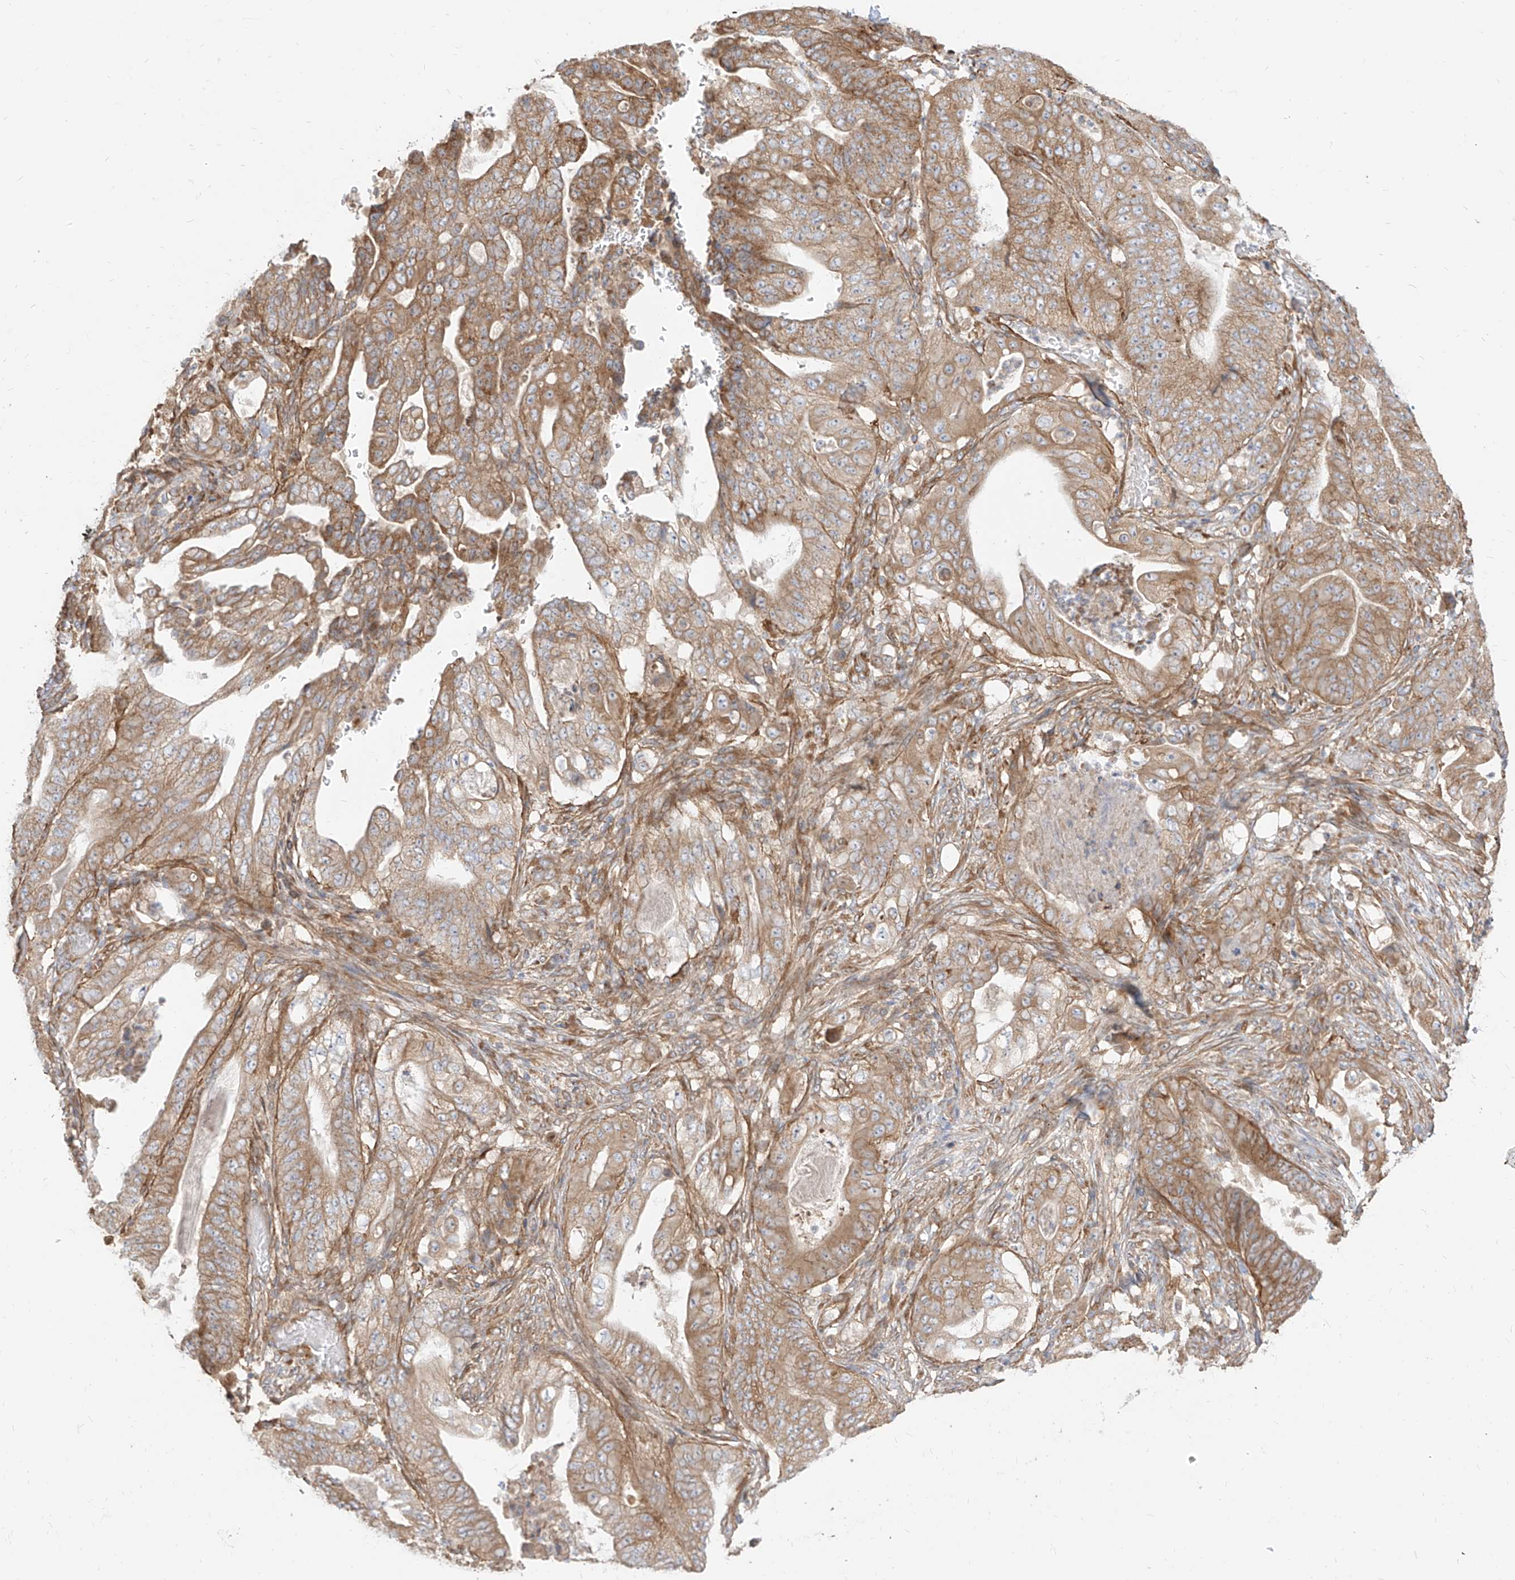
{"staining": {"intensity": "moderate", "quantity": ">75%", "location": "cytoplasmic/membranous"}, "tissue": "stomach cancer", "cell_type": "Tumor cells", "image_type": "cancer", "snomed": [{"axis": "morphology", "description": "Adenocarcinoma, NOS"}, {"axis": "topography", "description": "Stomach"}], "caption": "Protein staining displays moderate cytoplasmic/membranous staining in approximately >75% of tumor cells in stomach cancer (adenocarcinoma). The staining was performed using DAB, with brown indicating positive protein expression. Nuclei are stained blue with hematoxylin.", "gene": "PLCL1", "patient": {"sex": "female", "age": 73}}